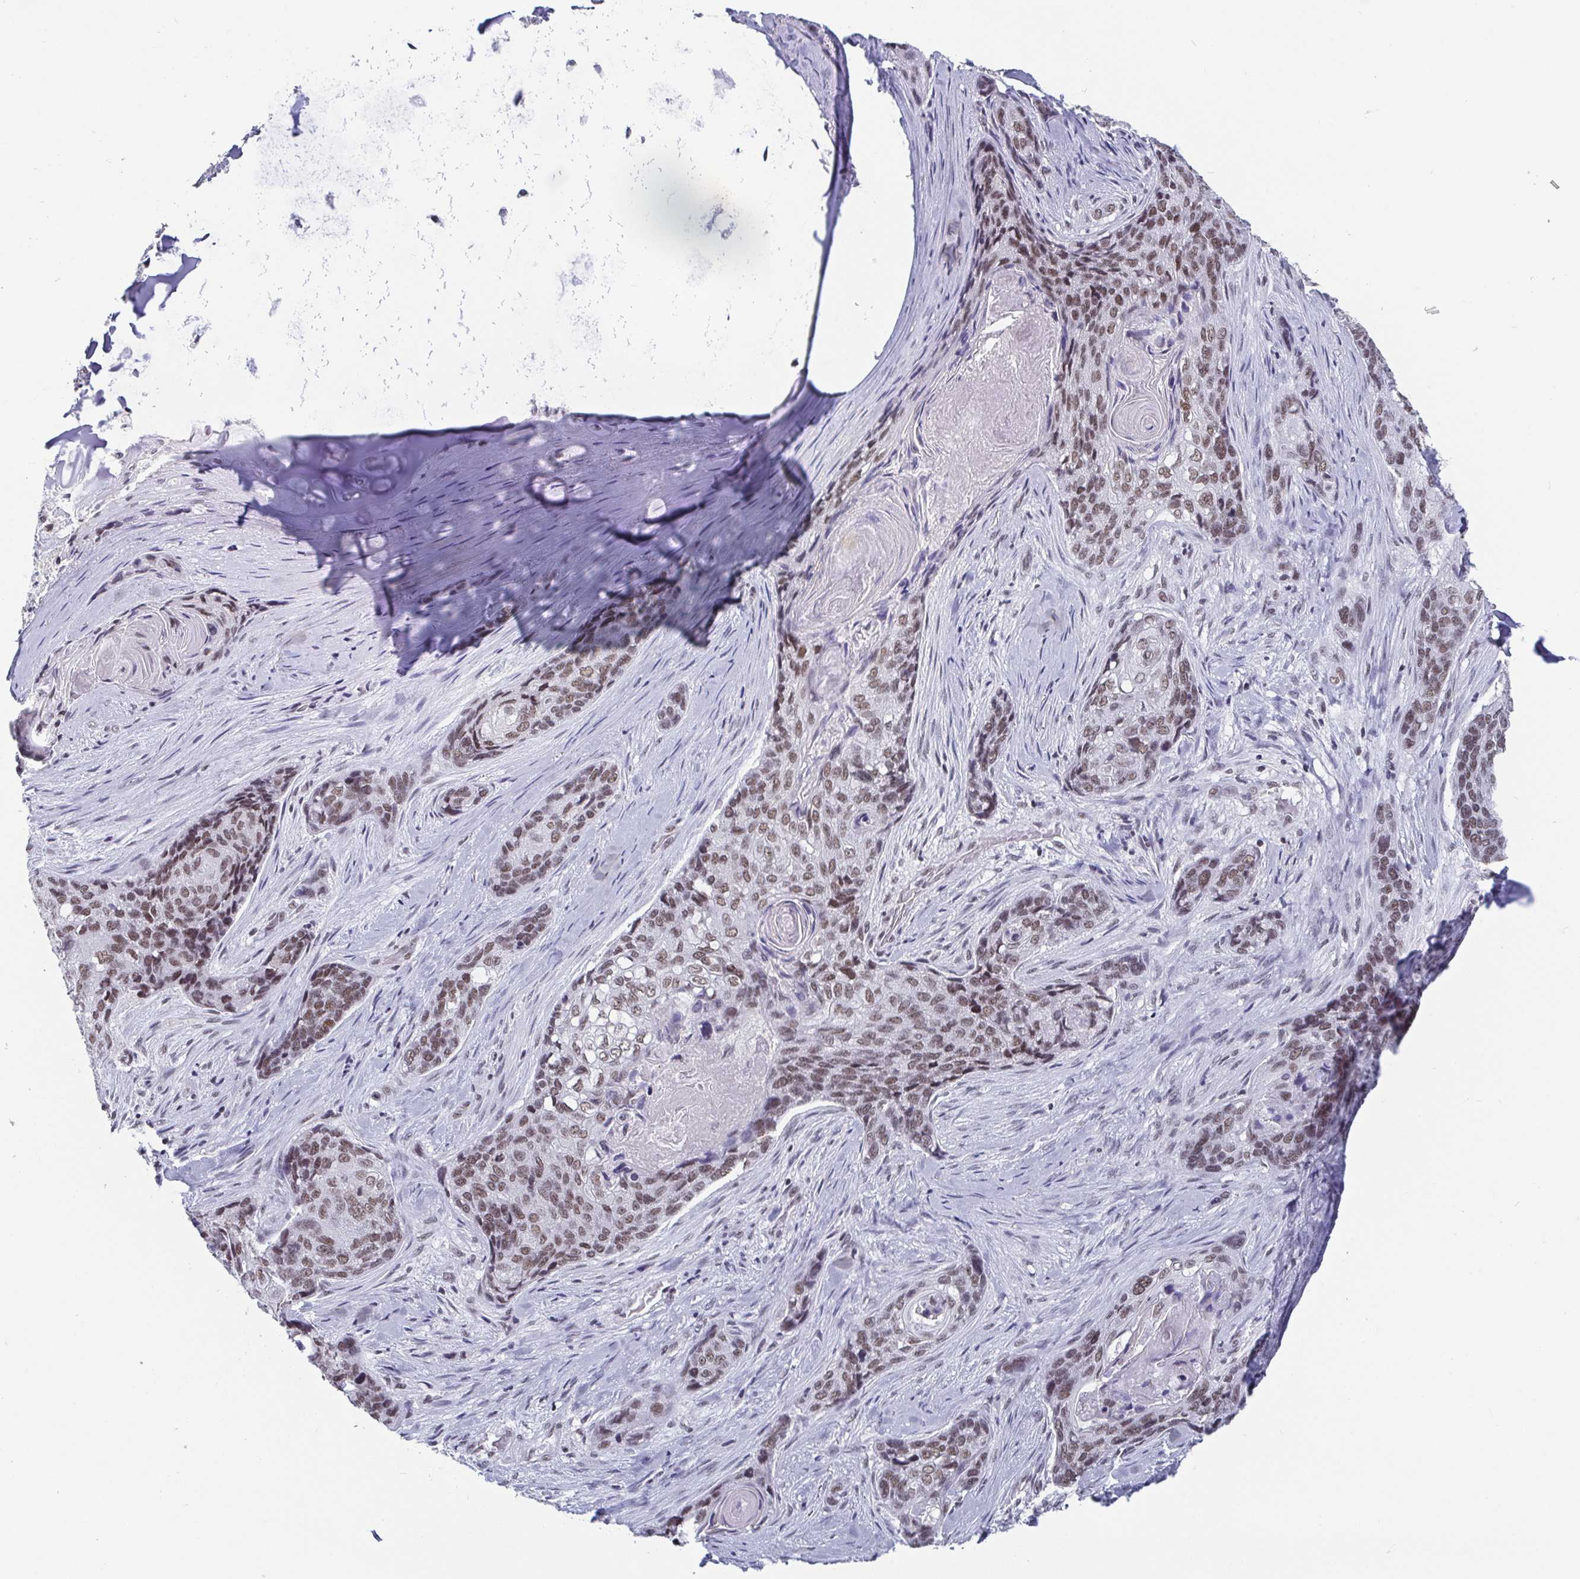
{"staining": {"intensity": "weak", "quantity": ">75%", "location": "nuclear"}, "tissue": "lung cancer", "cell_type": "Tumor cells", "image_type": "cancer", "snomed": [{"axis": "morphology", "description": "Squamous cell carcinoma, NOS"}, {"axis": "morphology", "description": "Squamous cell carcinoma, metastatic, NOS"}, {"axis": "topography", "description": "Lymph node"}, {"axis": "topography", "description": "Lung"}], "caption": "Protein staining of lung cancer (squamous cell carcinoma) tissue exhibits weak nuclear staining in approximately >75% of tumor cells.", "gene": "CTCF", "patient": {"sex": "male", "age": 41}}